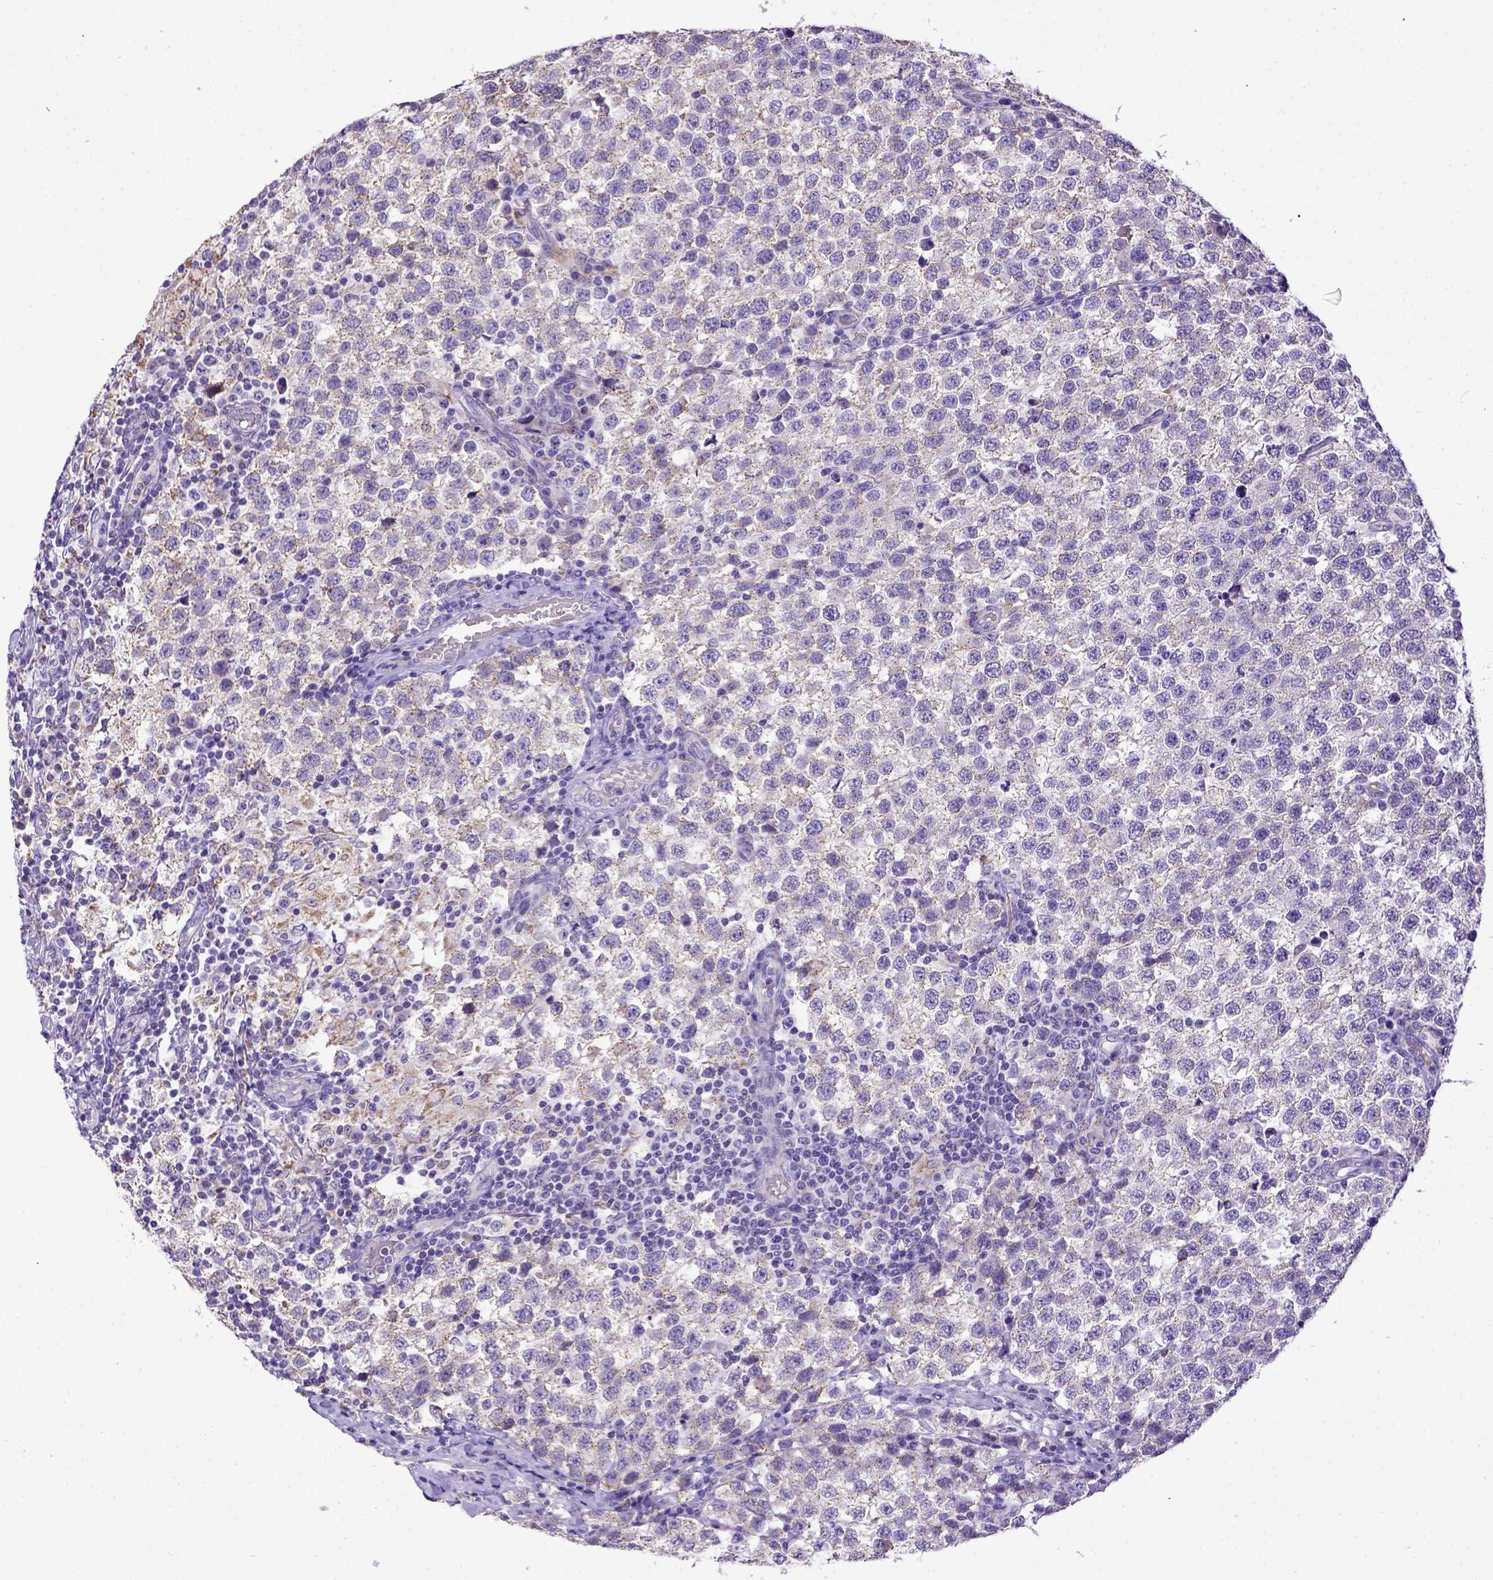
{"staining": {"intensity": "negative", "quantity": "none", "location": "none"}, "tissue": "testis cancer", "cell_type": "Tumor cells", "image_type": "cancer", "snomed": [{"axis": "morphology", "description": "Seminoma, NOS"}, {"axis": "topography", "description": "Testis"}], "caption": "An immunohistochemistry (IHC) micrograph of testis cancer (seminoma) is shown. There is no staining in tumor cells of testis cancer (seminoma). (DAB immunohistochemistry (IHC), high magnification).", "gene": "SPEF1", "patient": {"sex": "male", "age": 34}}